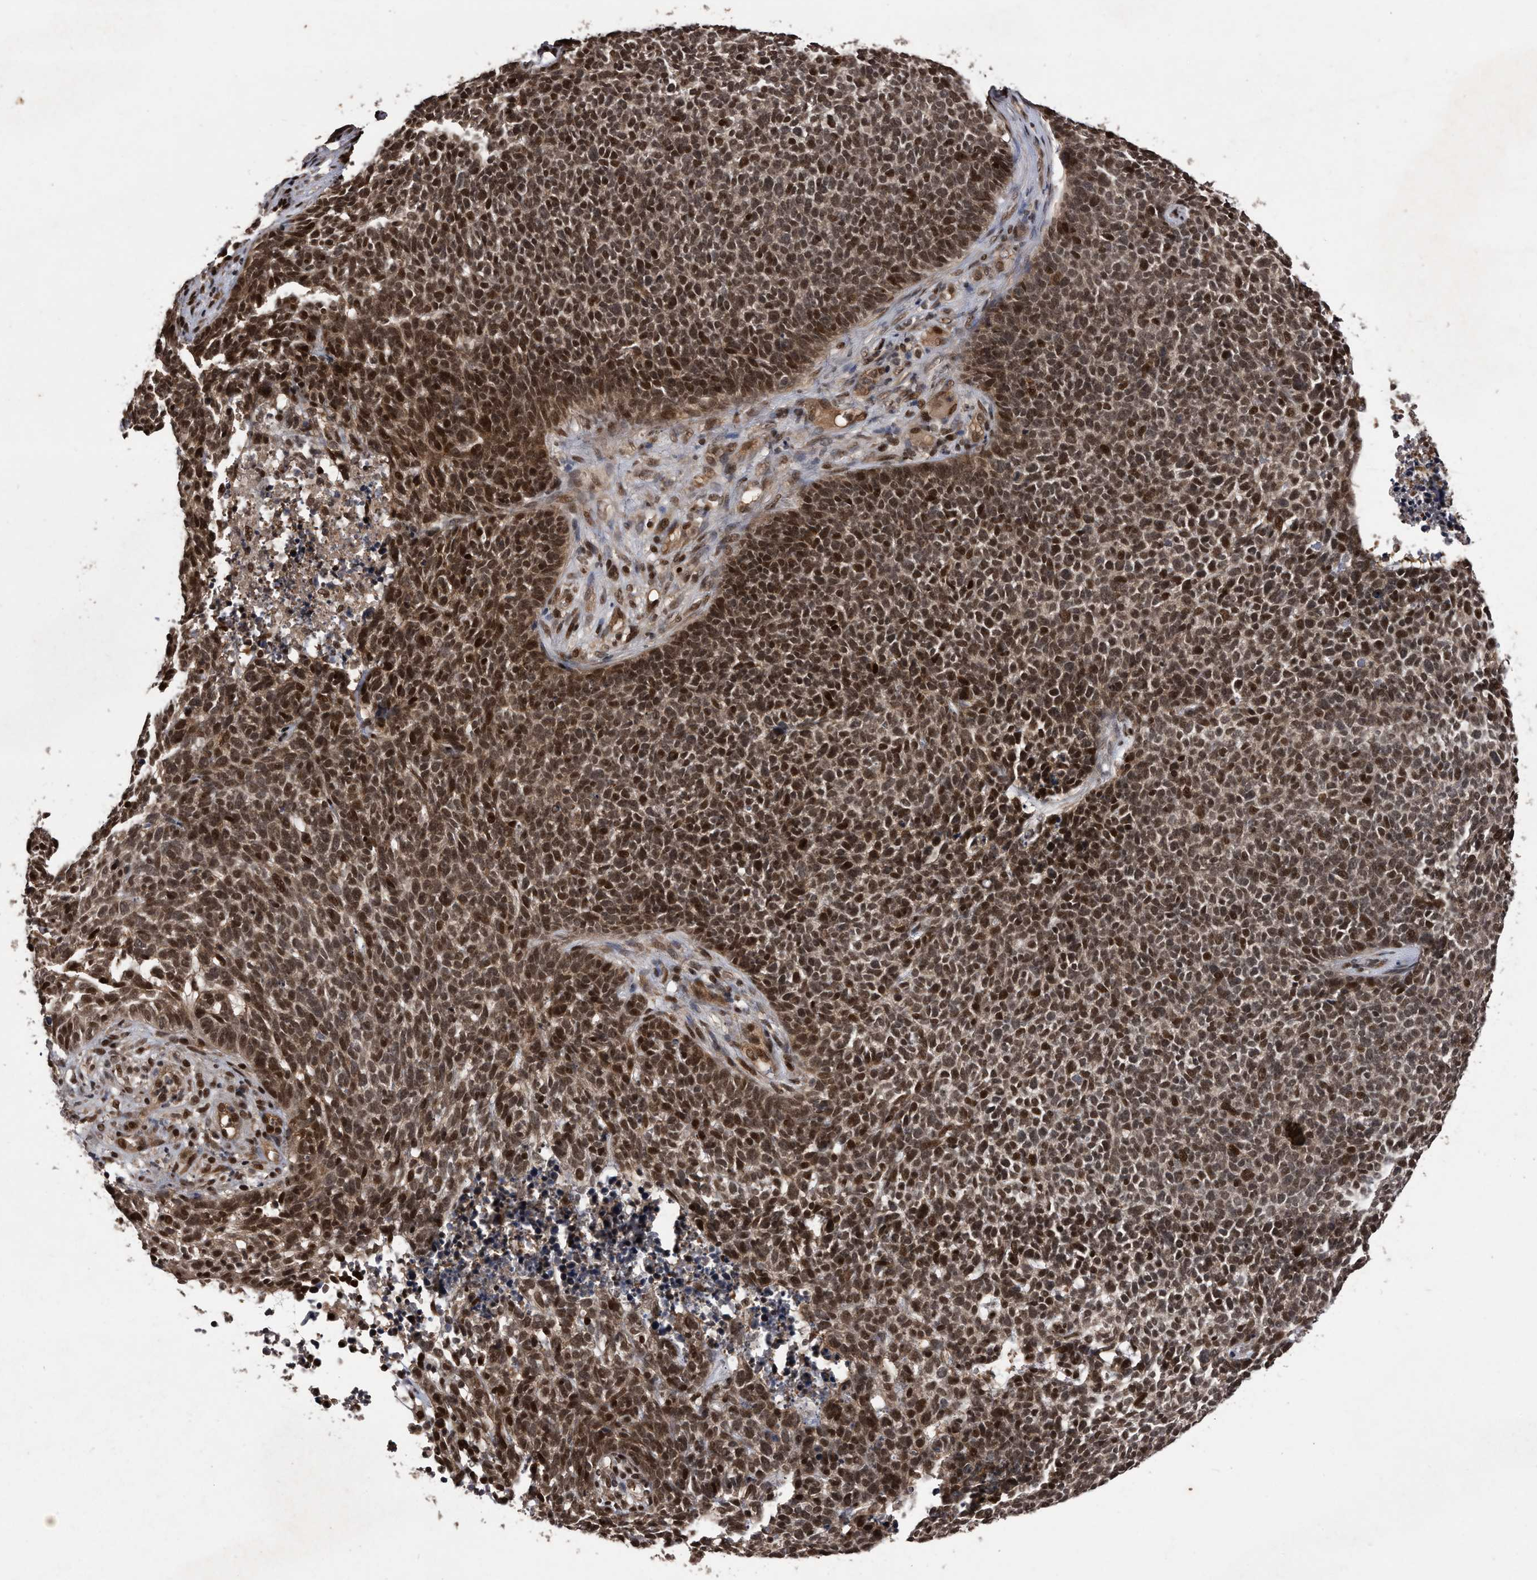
{"staining": {"intensity": "strong", "quantity": ">75%", "location": "cytoplasmic/membranous,nuclear"}, "tissue": "skin cancer", "cell_type": "Tumor cells", "image_type": "cancer", "snomed": [{"axis": "morphology", "description": "Basal cell carcinoma"}, {"axis": "topography", "description": "Skin"}], "caption": "A photomicrograph of skin cancer (basal cell carcinoma) stained for a protein demonstrates strong cytoplasmic/membranous and nuclear brown staining in tumor cells.", "gene": "RAD23B", "patient": {"sex": "female", "age": 84}}